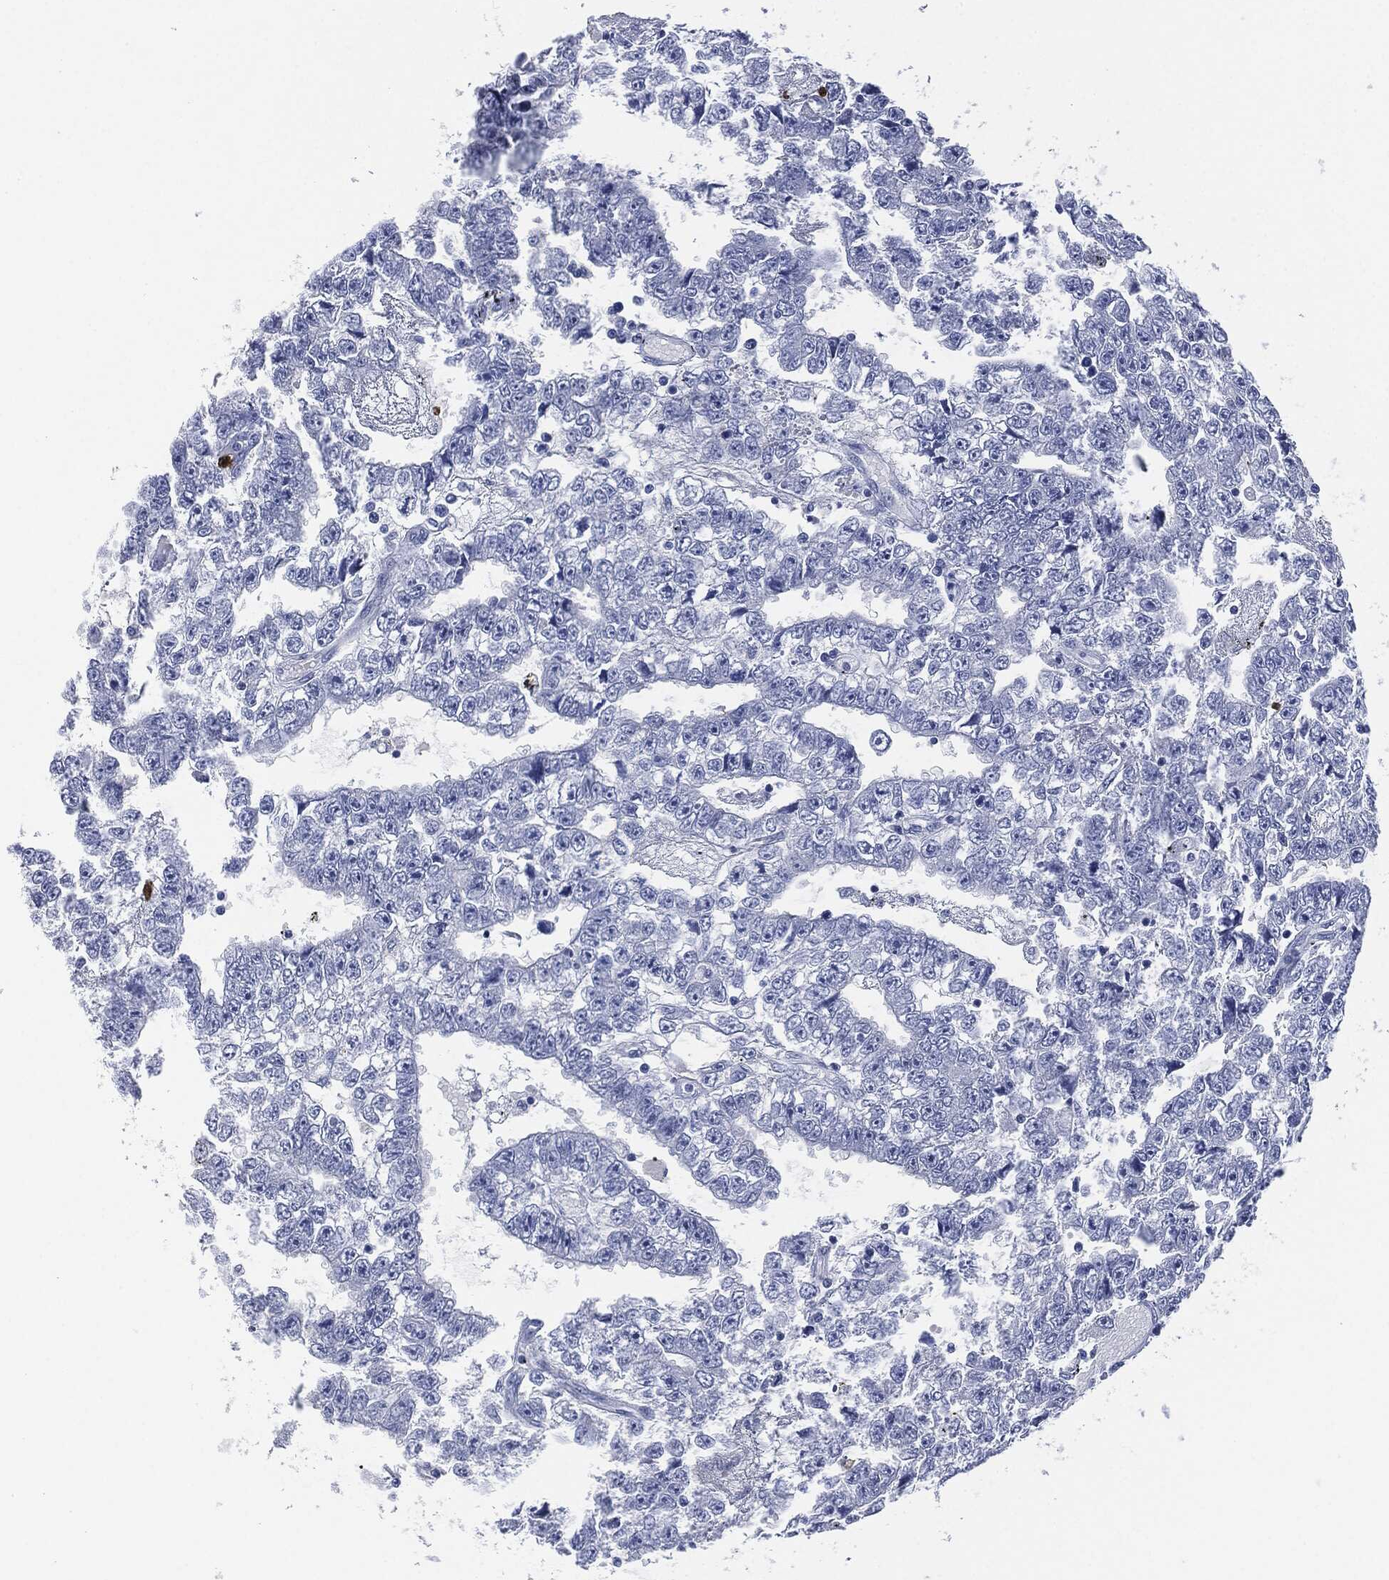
{"staining": {"intensity": "negative", "quantity": "none", "location": "none"}, "tissue": "testis cancer", "cell_type": "Tumor cells", "image_type": "cancer", "snomed": [{"axis": "morphology", "description": "Carcinoma, Embryonal, NOS"}, {"axis": "topography", "description": "Testis"}], "caption": "Tumor cells are negative for brown protein staining in testis cancer.", "gene": "CEACAM8", "patient": {"sex": "male", "age": 25}}